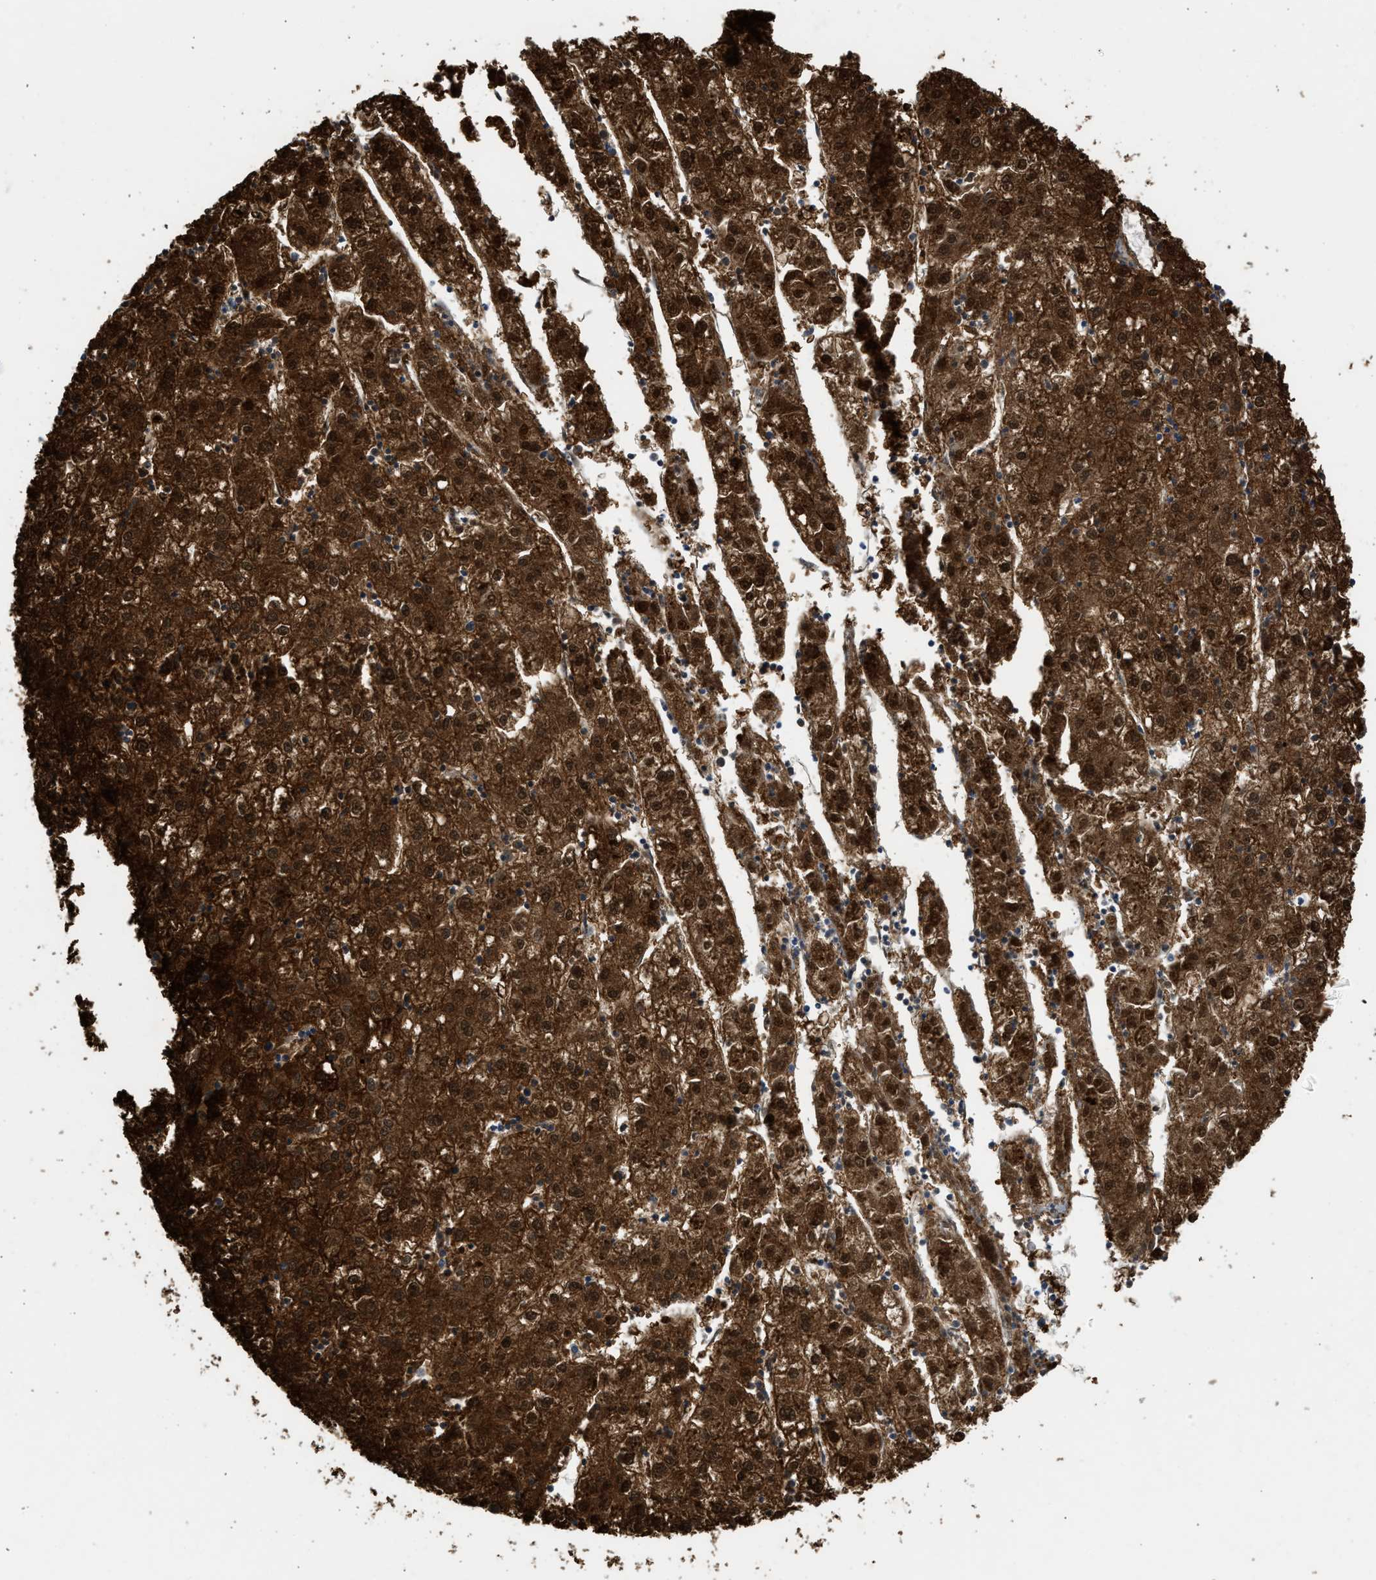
{"staining": {"intensity": "strong", "quantity": ">75%", "location": "cytoplasmic/membranous,nuclear"}, "tissue": "liver cancer", "cell_type": "Tumor cells", "image_type": "cancer", "snomed": [{"axis": "morphology", "description": "Carcinoma, Hepatocellular, NOS"}, {"axis": "topography", "description": "Liver"}], "caption": "A high amount of strong cytoplasmic/membranous and nuclear positivity is appreciated in about >75% of tumor cells in liver cancer tissue.", "gene": "SULT2A1", "patient": {"sex": "male", "age": 72}}